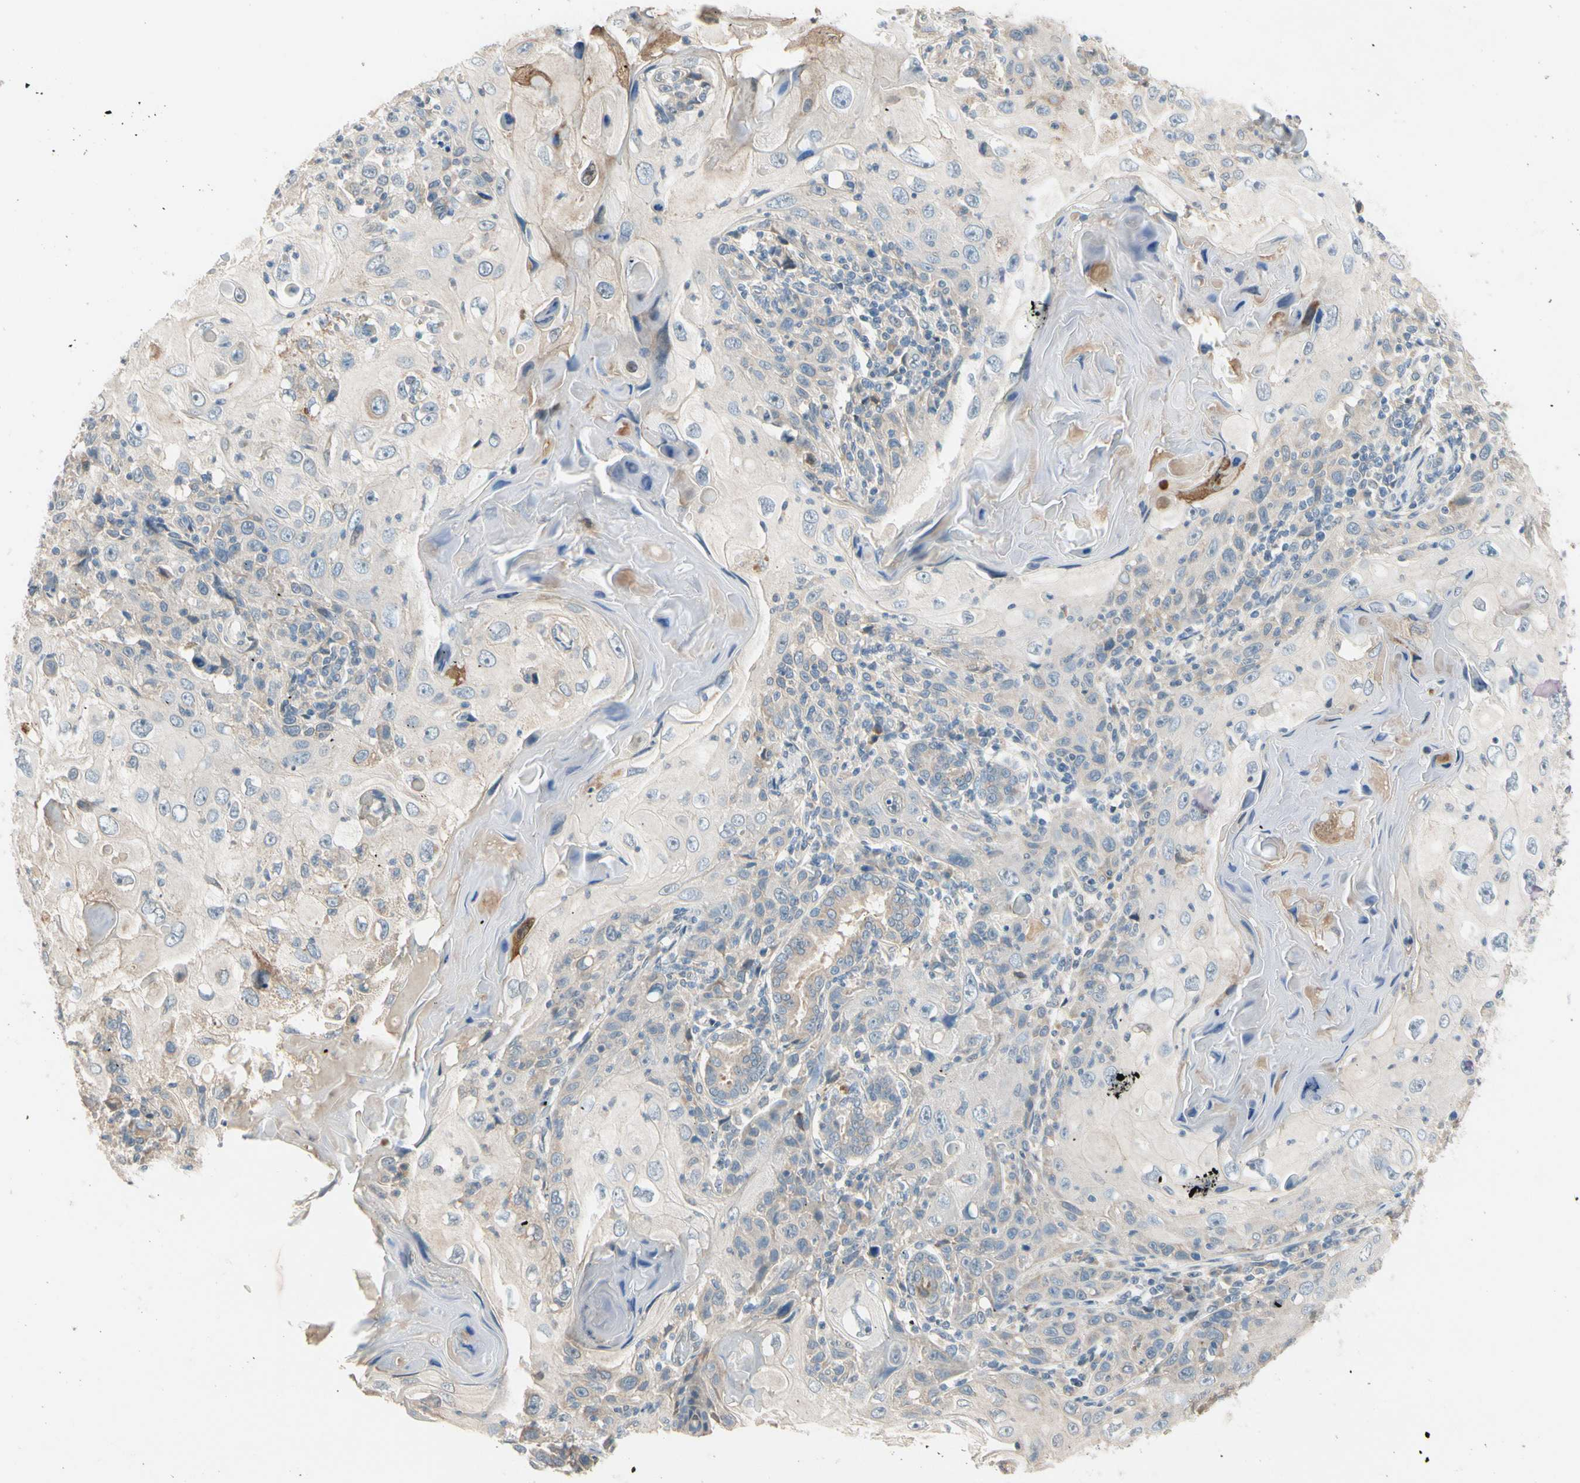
{"staining": {"intensity": "weak", "quantity": "<25%", "location": "cytoplasmic/membranous"}, "tissue": "skin cancer", "cell_type": "Tumor cells", "image_type": "cancer", "snomed": [{"axis": "morphology", "description": "Squamous cell carcinoma, NOS"}, {"axis": "topography", "description": "Skin"}], "caption": "High power microscopy micrograph of an immunohistochemistry histopathology image of skin cancer (squamous cell carcinoma), revealing no significant staining in tumor cells.", "gene": "PIP5K1B", "patient": {"sex": "female", "age": 88}}